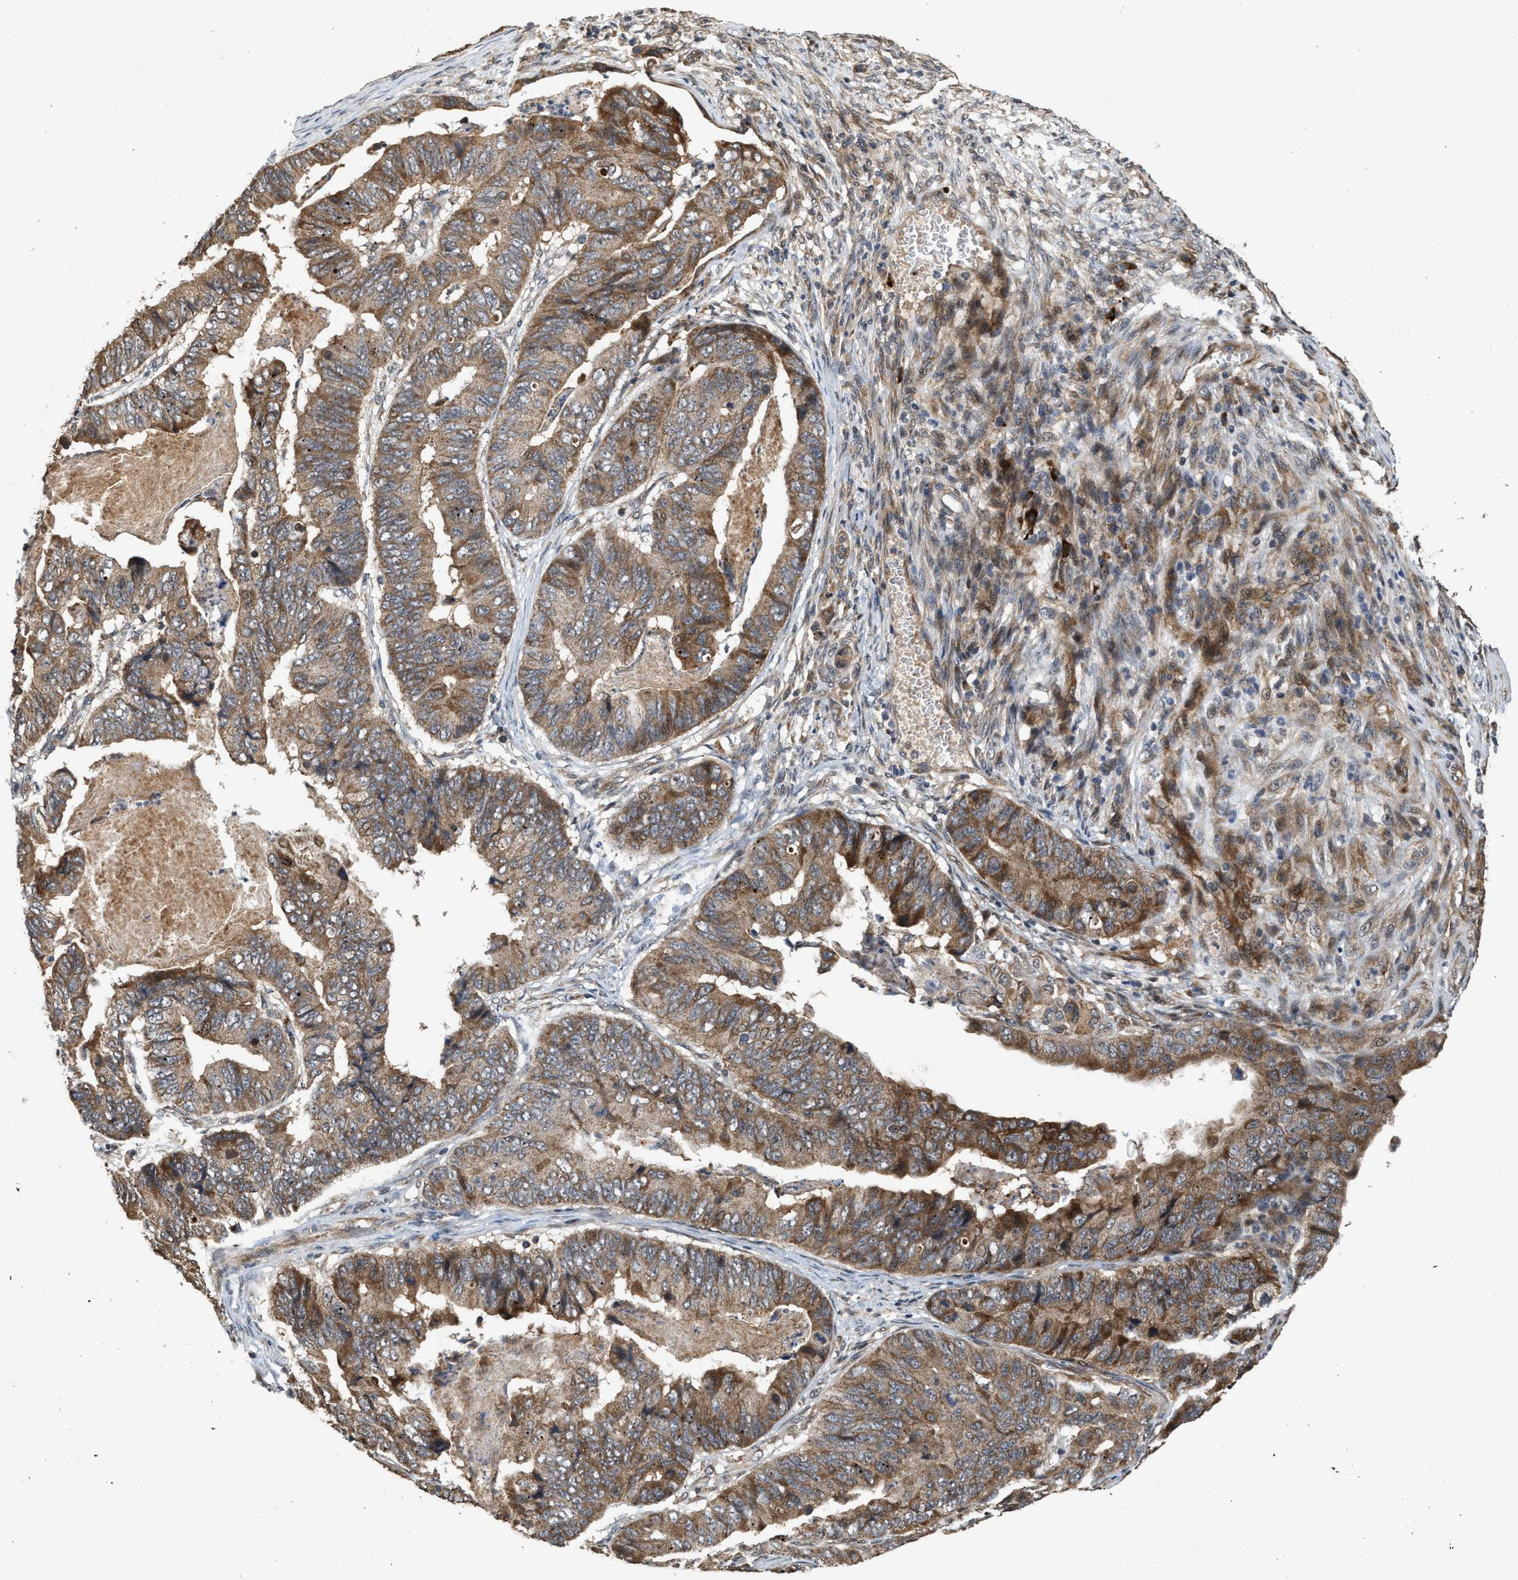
{"staining": {"intensity": "moderate", "quantity": ">75%", "location": "cytoplasmic/membranous"}, "tissue": "stomach cancer", "cell_type": "Tumor cells", "image_type": "cancer", "snomed": [{"axis": "morphology", "description": "Adenocarcinoma, NOS"}, {"axis": "topography", "description": "Stomach, lower"}], "caption": "Stomach adenocarcinoma stained with immunohistochemistry exhibits moderate cytoplasmic/membranous staining in about >75% of tumor cells. The protein of interest is stained brown, and the nuclei are stained in blue (DAB (3,3'-diaminobenzidine) IHC with brightfield microscopy, high magnification).", "gene": "ELP2", "patient": {"sex": "male", "age": 77}}